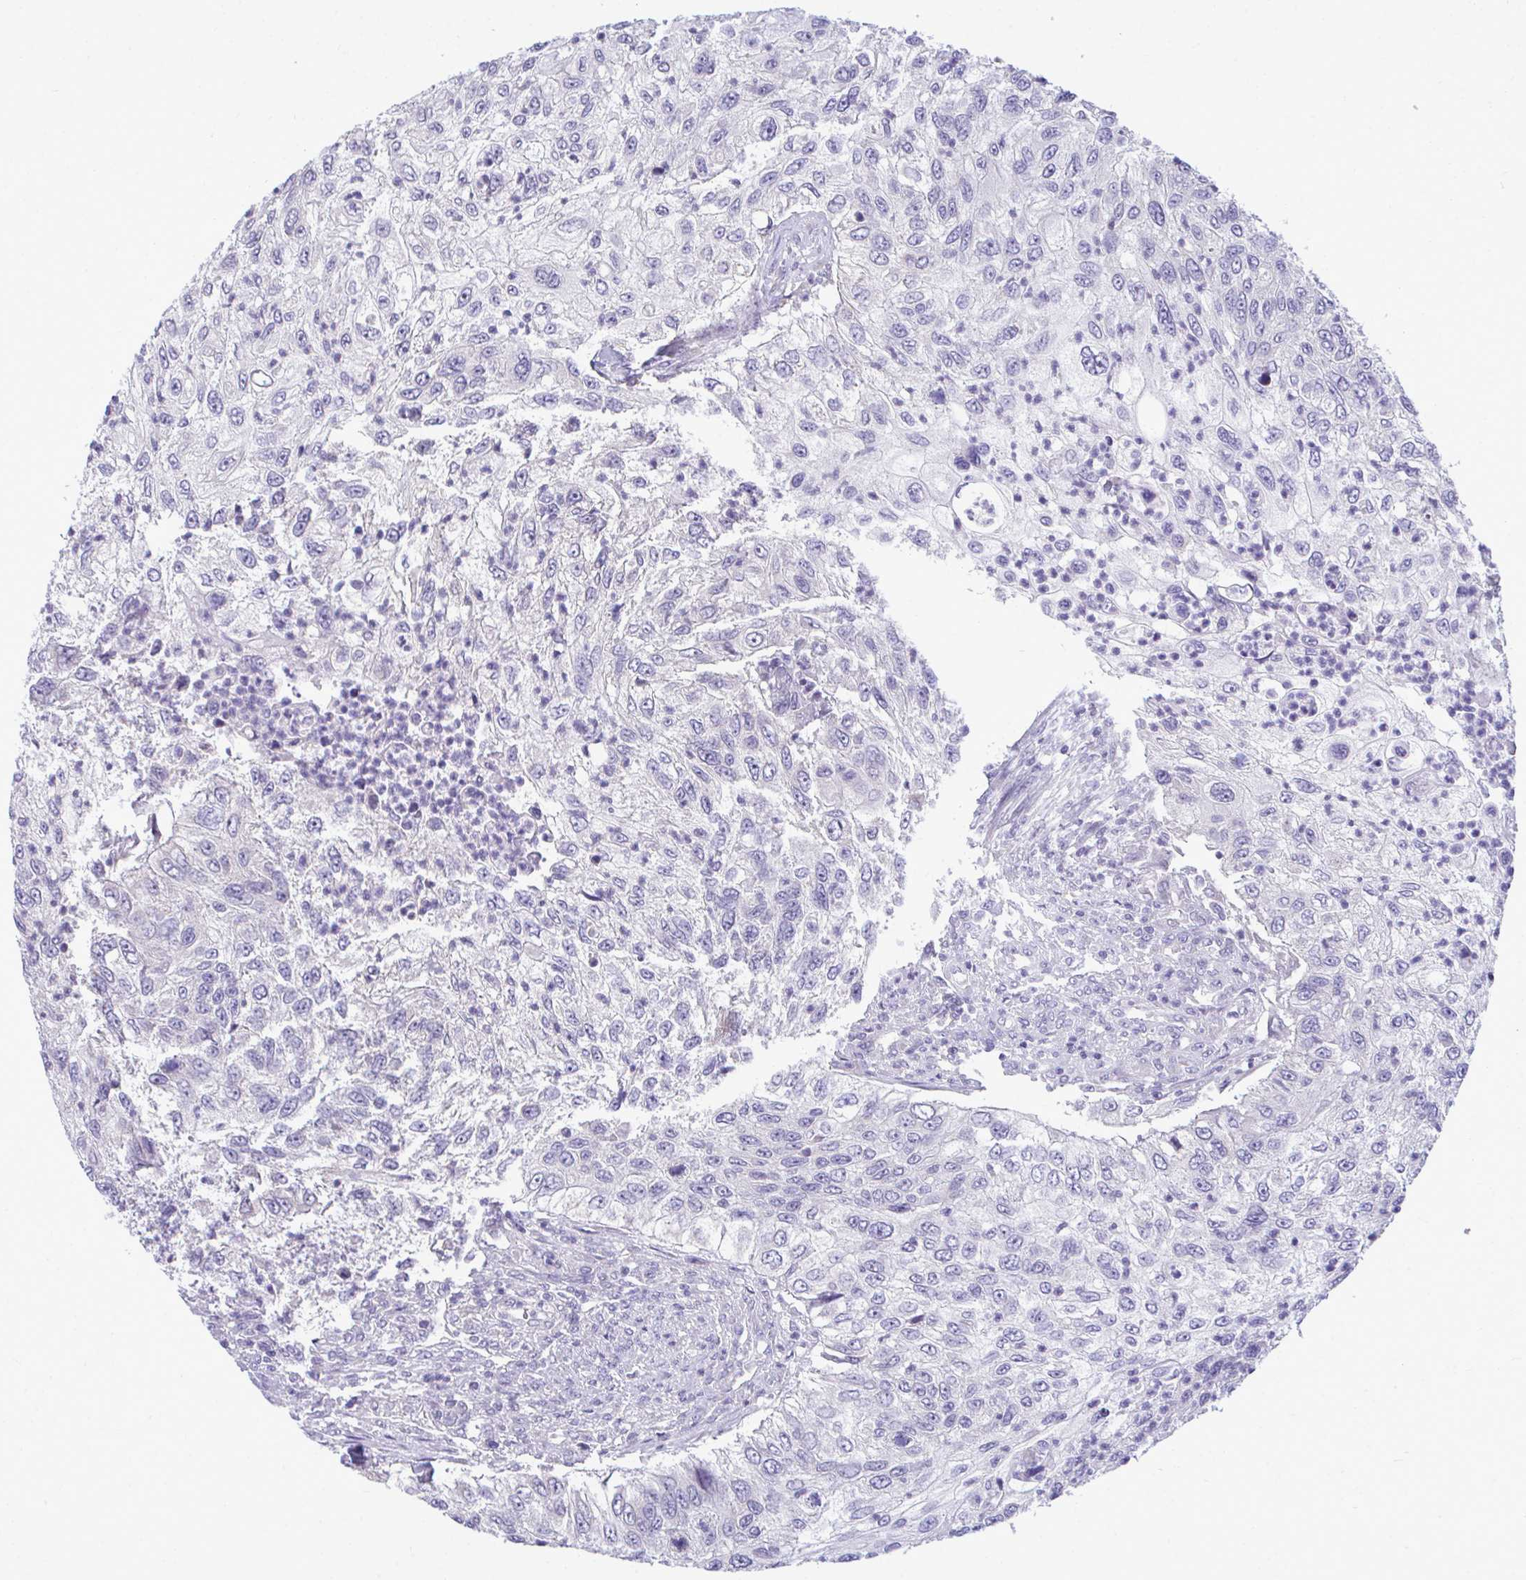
{"staining": {"intensity": "negative", "quantity": "none", "location": "none"}, "tissue": "urothelial cancer", "cell_type": "Tumor cells", "image_type": "cancer", "snomed": [{"axis": "morphology", "description": "Urothelial carcinoma, High grade"}, {"axis": "topography", "description": "Urinary bladder"}], "caption": "High magnification brightfield microscopy of high-grade urothelial carcinoma stained with DAB (3,3'-diaminobenzidine) (brown) and counterstained with hematoxylin (blue): tumor cells show no significant positivity.", "gene": "PIGK", "patient": {"sex": "female", "age": 60}}